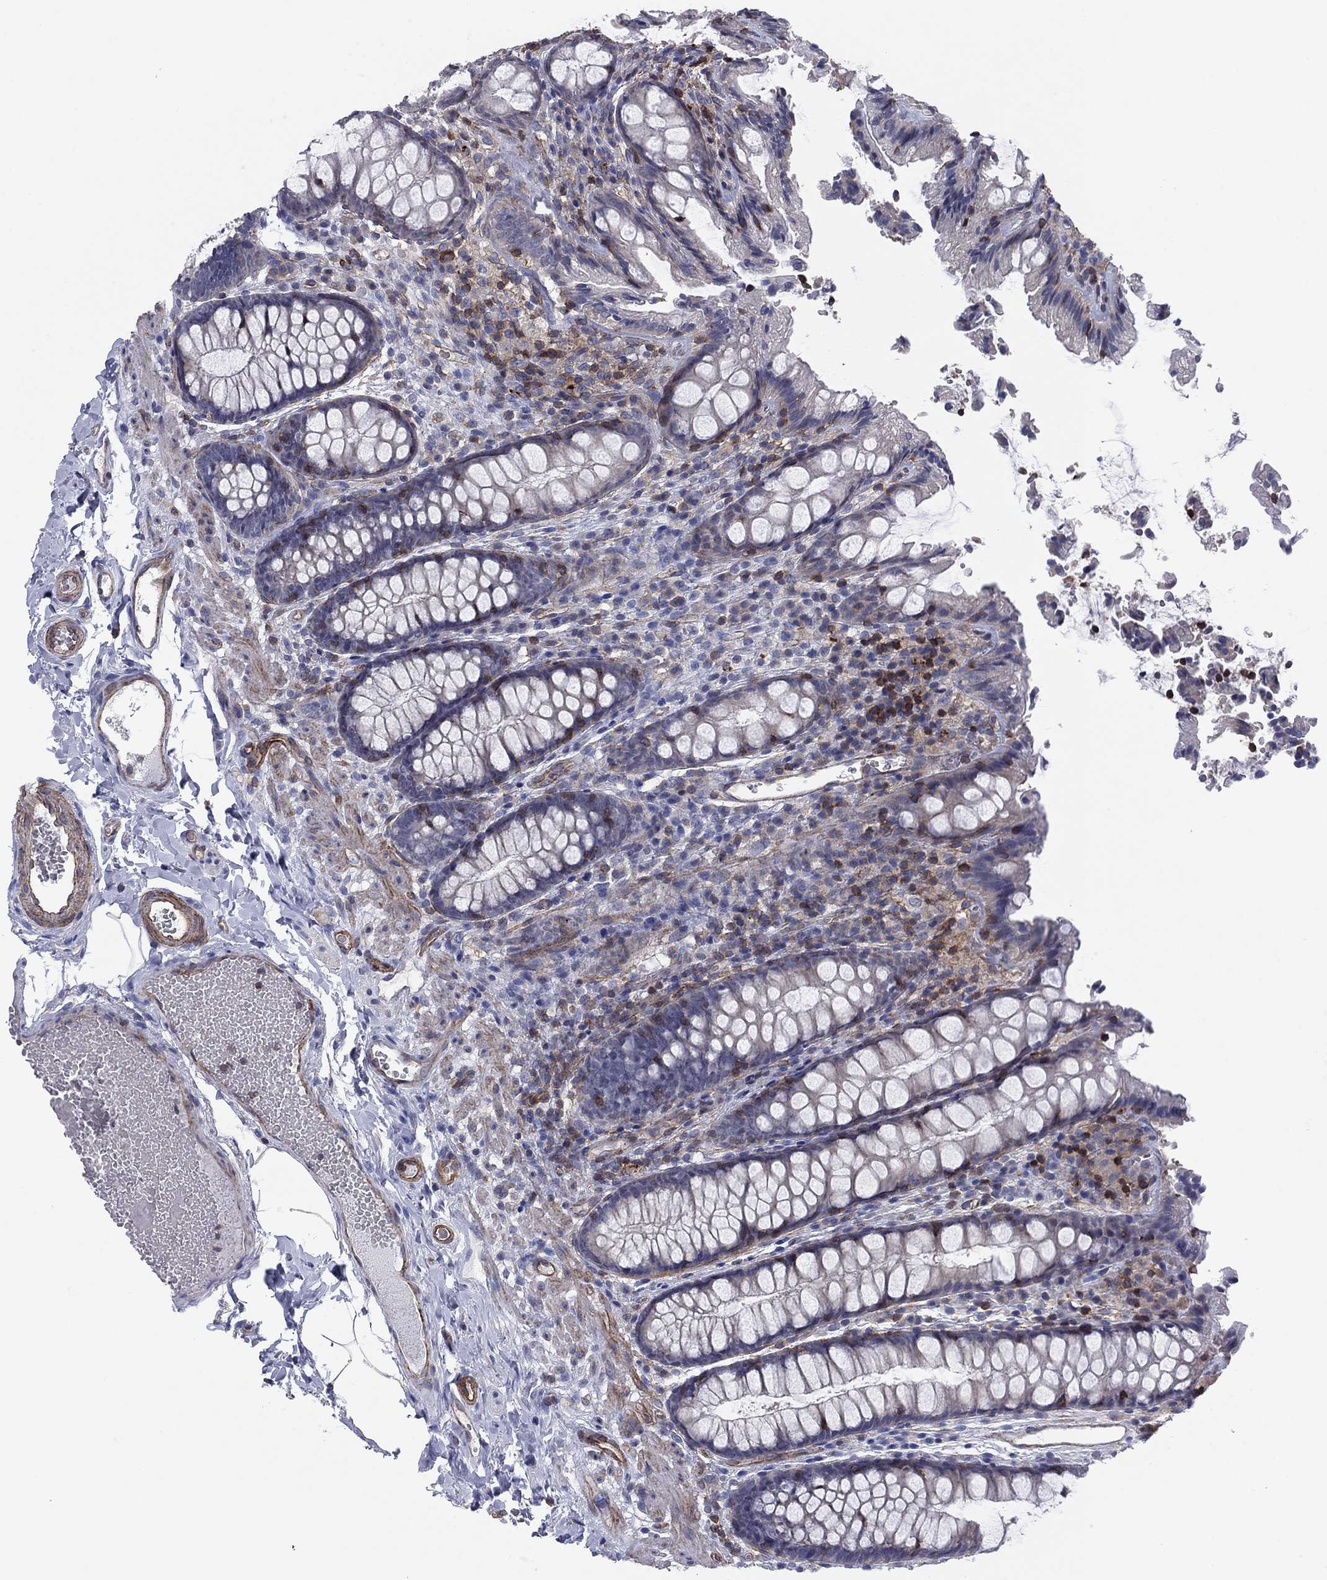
{"staining": {"intensity": "moderate", "quantity": "25%-75%", "location": "cytoplasmic/membranous"}, "tissue": "colon", "cell_type": "Endothelial cells", "image_type": "normal", "snomed": [{"axis": "morphology", "description": "Normal tissue, NOS"}, {"axis": "topography", "description": "Colon"}], "caption": "Protein expression analysis of normal colon shows moderate cytoplasmic/membranous staining in approximately 25%-75% of endothelial cells.", "gene": "PSD4", "patient": {"sex": "female", "age": 86}}